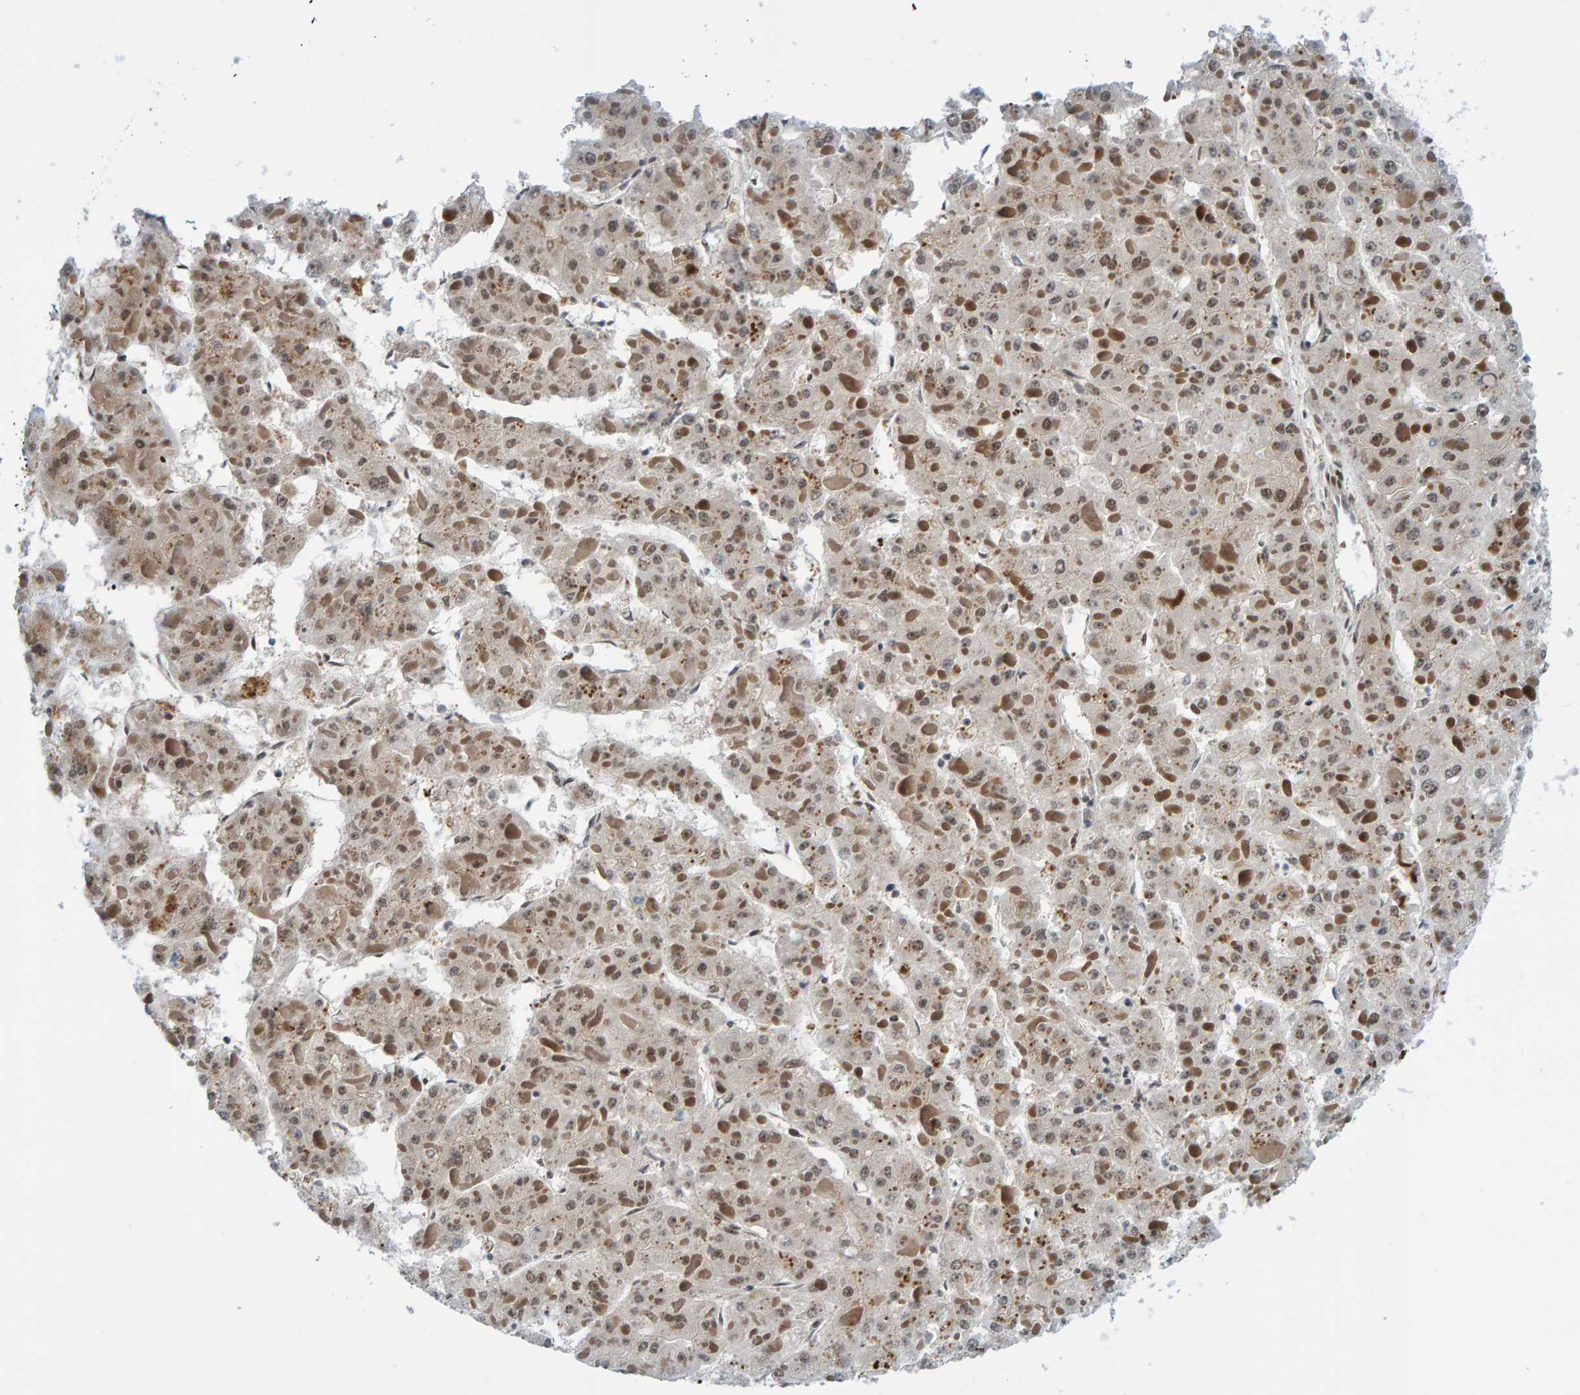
{"staining": {"intensity": "moderate", "quantity": "25%-75%", "location": "cytoplasmic/membranous,nuclear"}, "tissue": "liver cancer", "cell_type": "Tumor cells", "image_type": "cancer", "snomed": [{"axis": "morphology", "description": "Carcinoma, Hepatocellular, NOS"}, {"axis": "topography", "description": "Liver"}], "caption": "Liver cancer stained with a brown dye shows moderate cytoplasmic/membranous and nuclear positive positivity in approximately 25%-75% of tumor cells.", "gene": "ZNF366", "patient": {"sex": "female", "age": 73}}